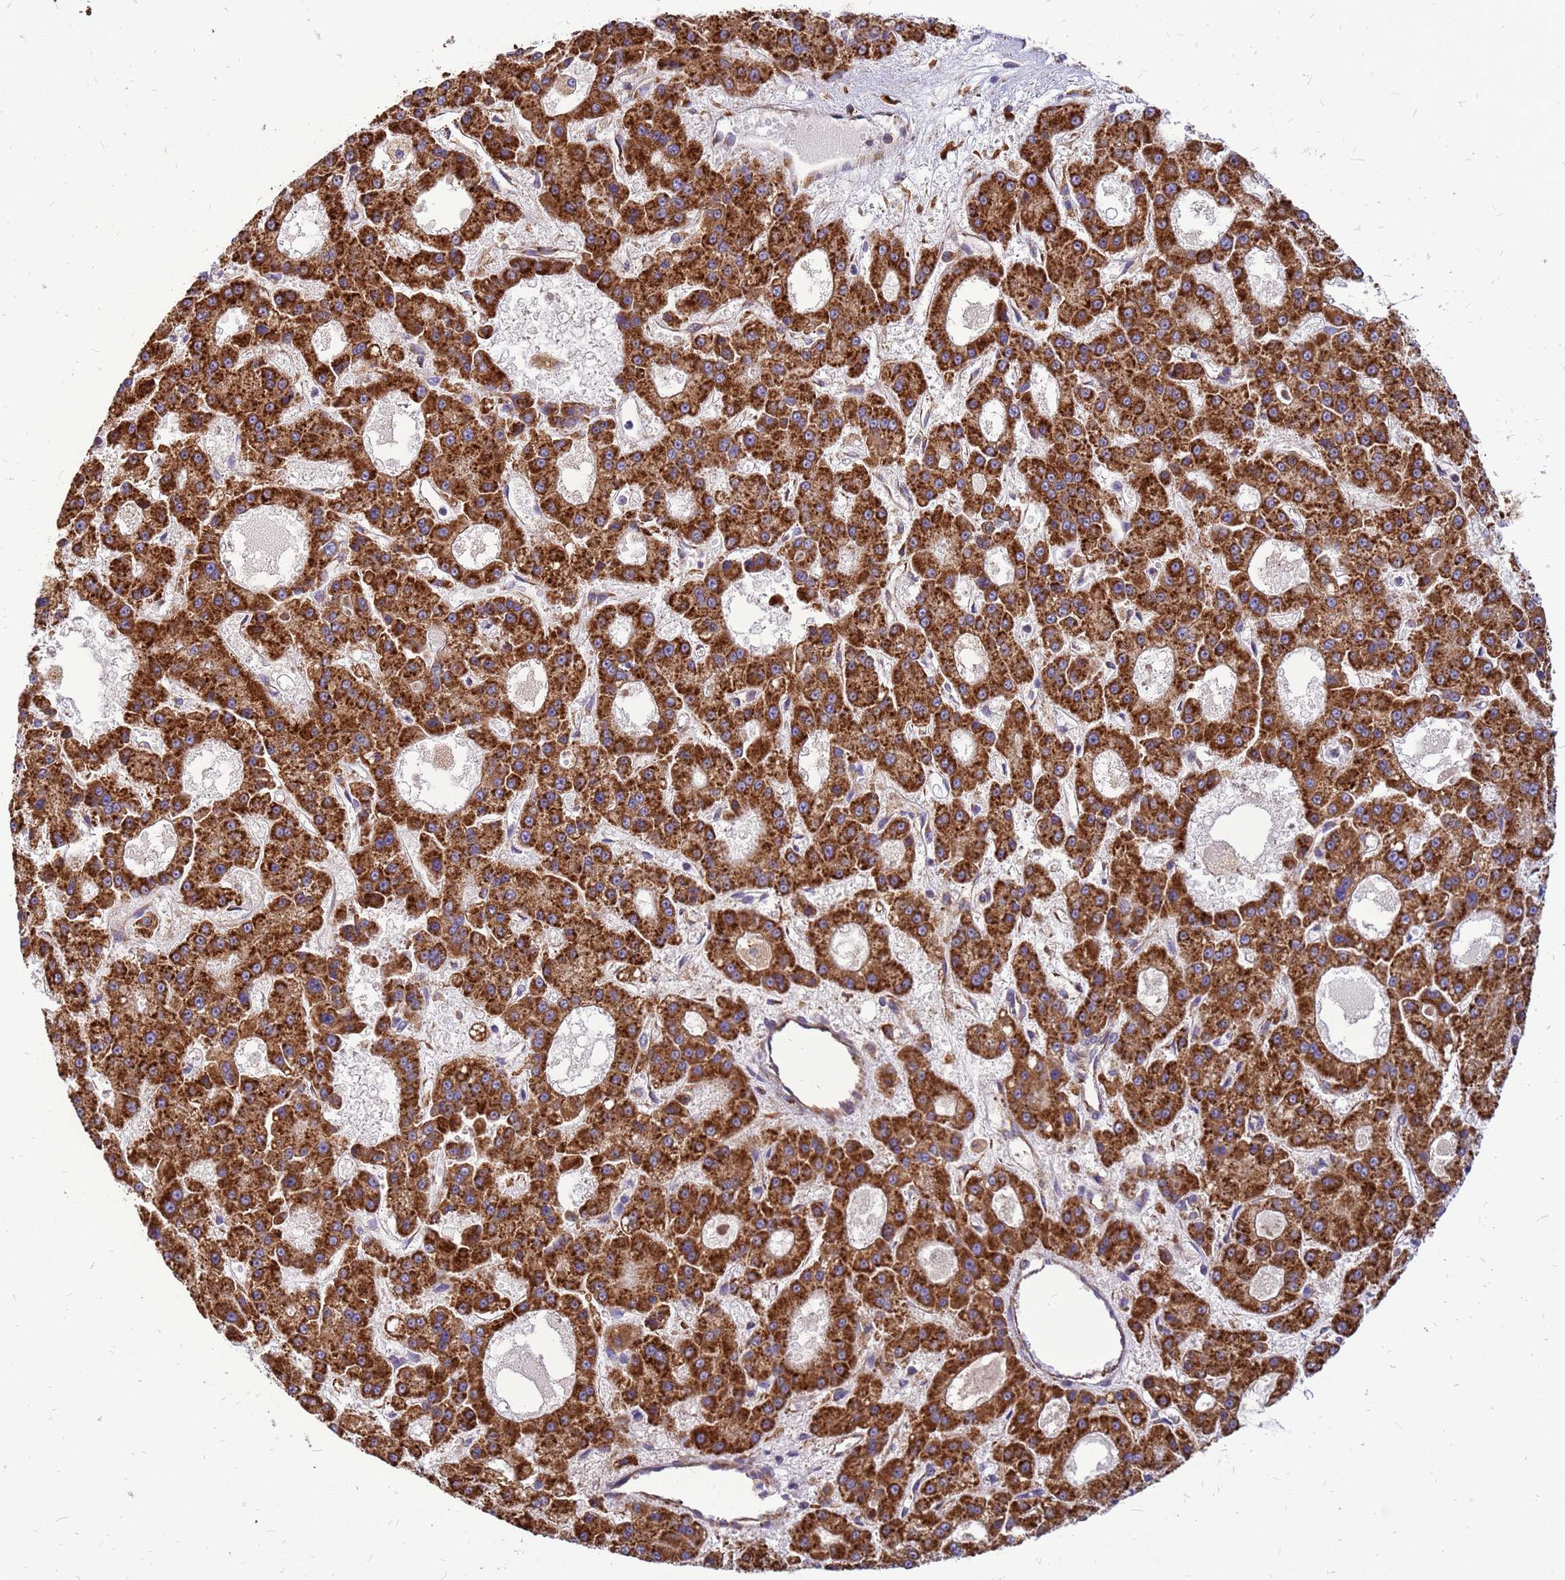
{"staining": {"intensity": "strong", "quantity": ">75%", "location": "cytoplasmic/membranous"}, "tissue": "liver cancer", "cell_type": "Tumor cells", "image_type": "cancer", "snomed": [{"axis": "morphology", "description": "Carcinoma, Hepatocellular, NOS"}, {"axis": "topography", "description": "Liver"}], "caption": "The micrograph reveals immunohistochemical staining of liver cancer (hepatocellular carcinoma). There is strong cytoplasmic/membranous staining is appreciated in about >75% of tumor cells.", "gene": "RPL8", "patient": {"sex": "male", "age": 70}}